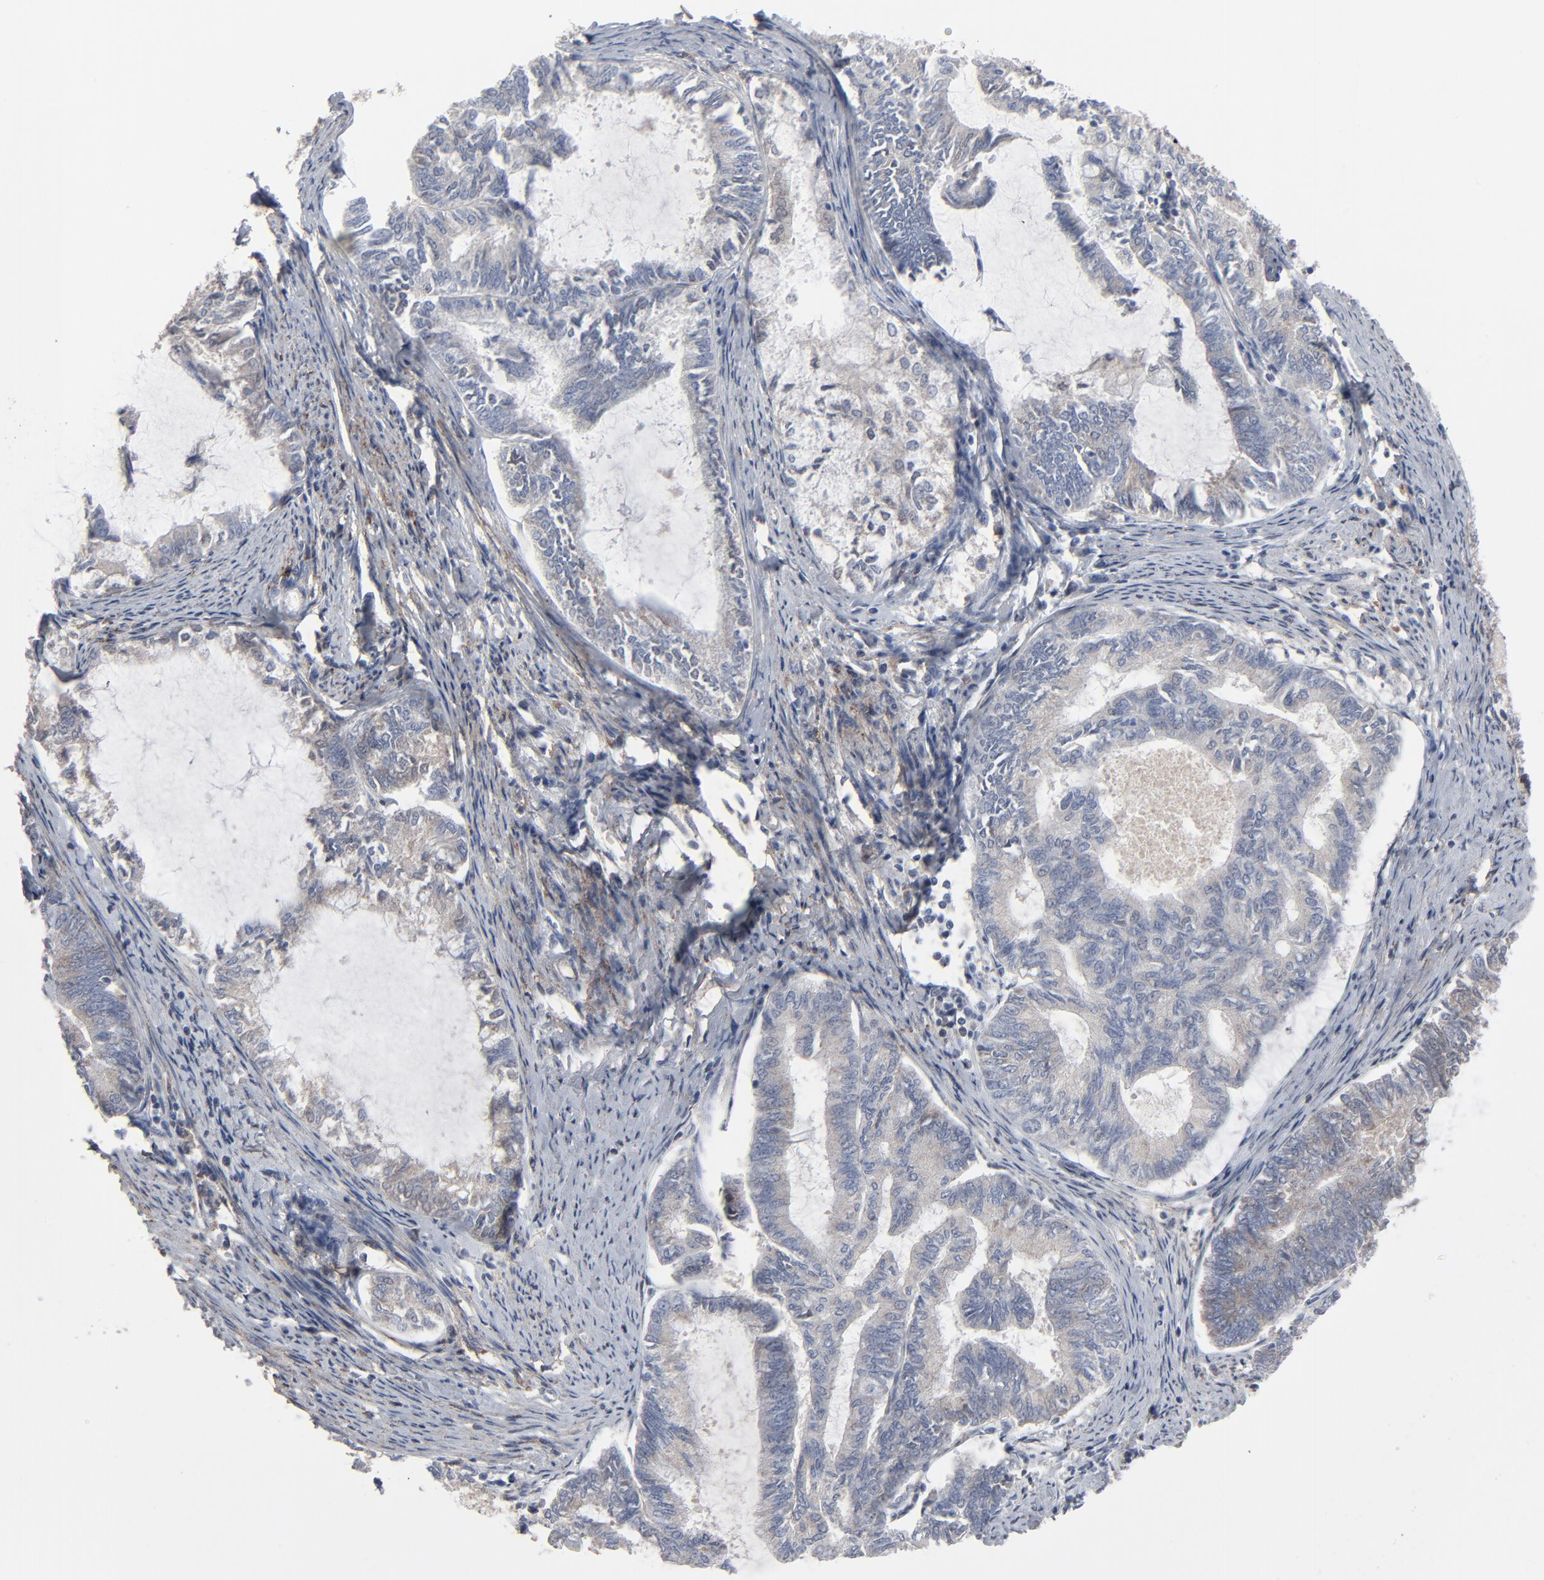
{"staining": {"intensity": "weak", "quantity": "25%-75%", "location": "cytoplasmic/membranous"}, "tissue": "endometrial cancer", "cell_type": "Tumor cells", "image_type": "cancer", "snomed": [{"axis": "morphology", "description": "Adenocarcinoma, NOS"}, {"axis": "topography", "description": "Endometrium"}], "caption": "Endometrial cancer tissue exhibits weak cytoplasmic/membranous positivity in approximately 25%-75% of tumor cells", "gene": "JAM3", "patient": {"sex": "female", "age": 86}}